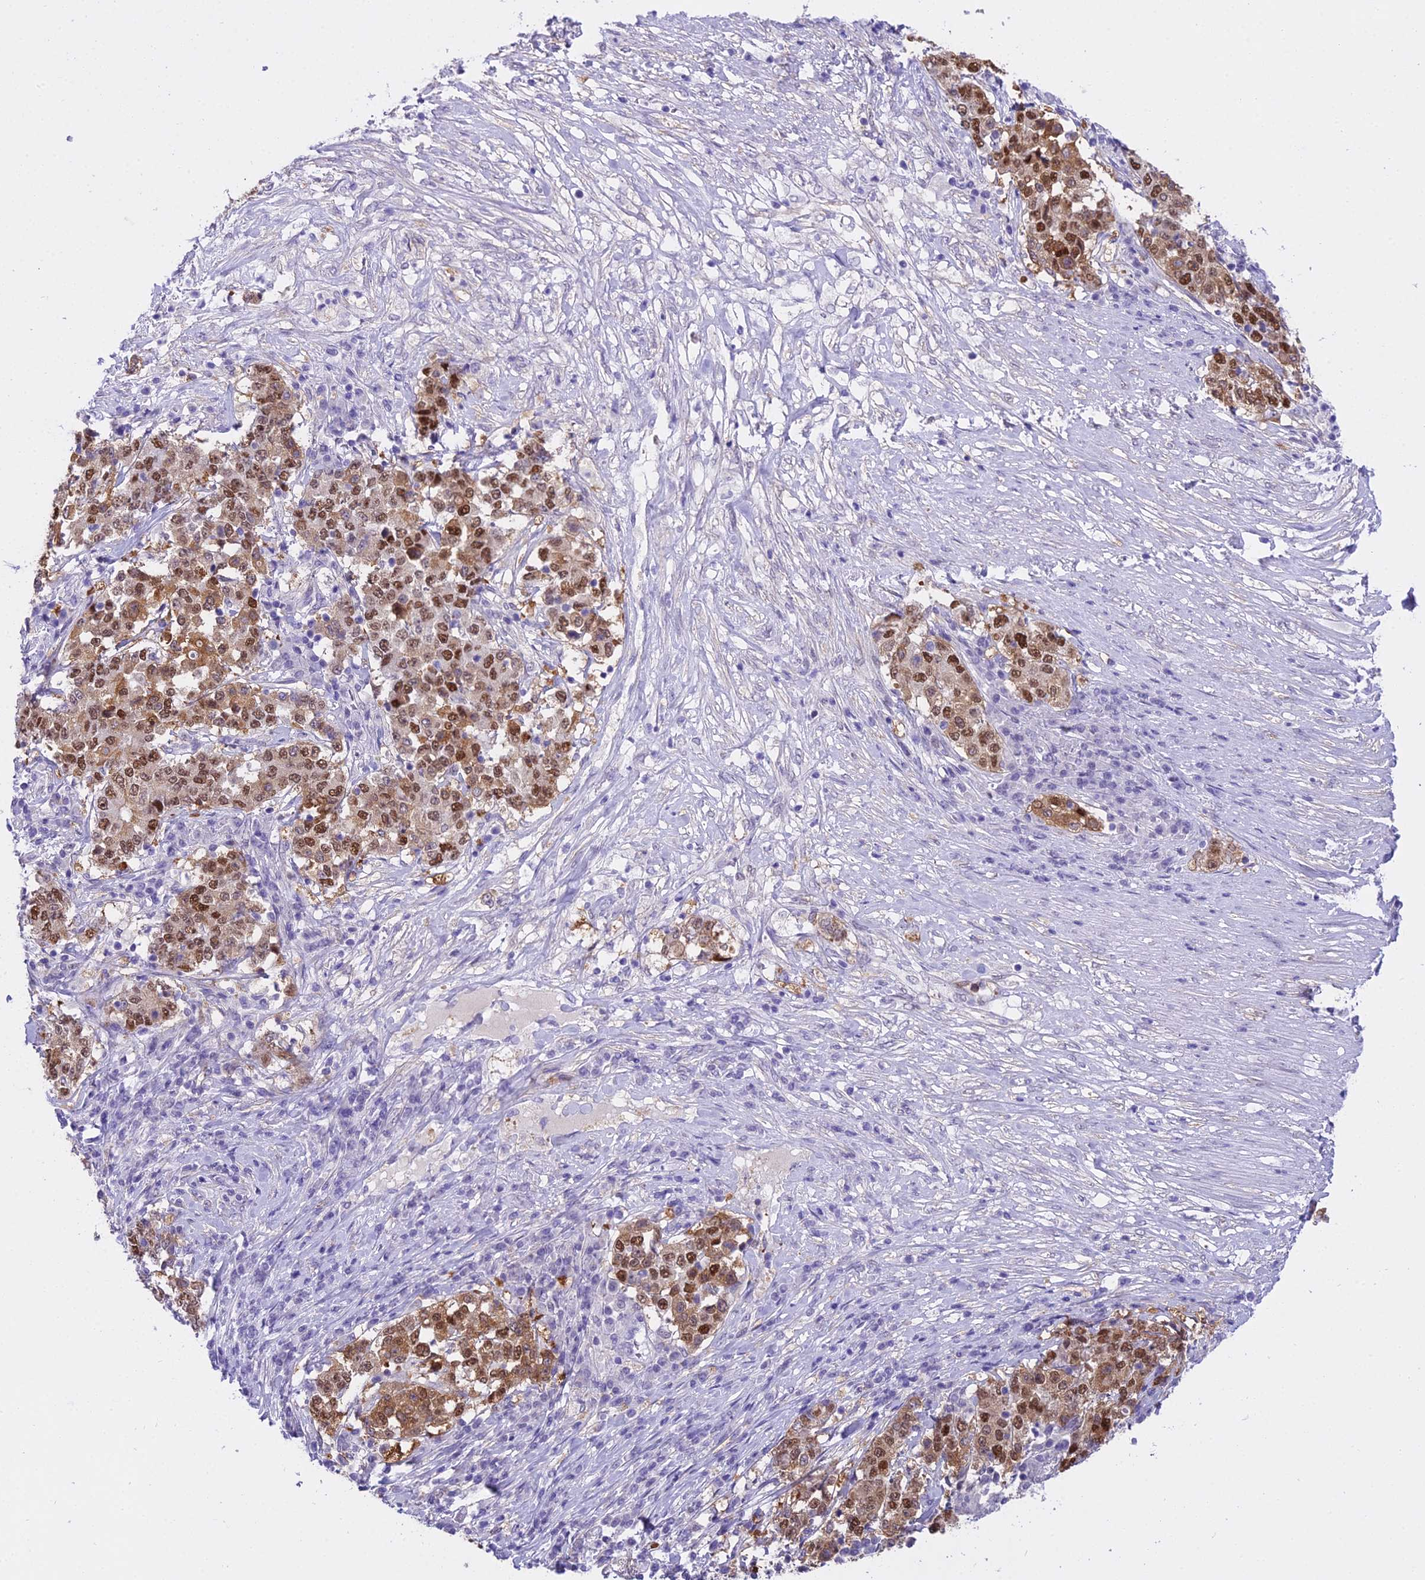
{"staining": {"intensity": "moderate", "quantity": ">75%", "location": "cytoplasmic/membranous,nuclear"}, "tissue": "stomach cancer", "cell_type": "Tumor cells", "image_type": "cancer", "snomed": [{"axis": "morphology", "description": "Adenocarcinoma, NOS"}, {"axis": "topography", "description": "Stomach"}], "caption": "A photomicrograph of stomach adenocarcinoma stained for a protein displays moderate cytoplasmic/membranous and nuclear brown staining in tumor cells. Ihc stains the protein in brown and the nuclei are stained blue.", "gene": "MAT2A", "patient": {"sex": "male", "age": 59}}